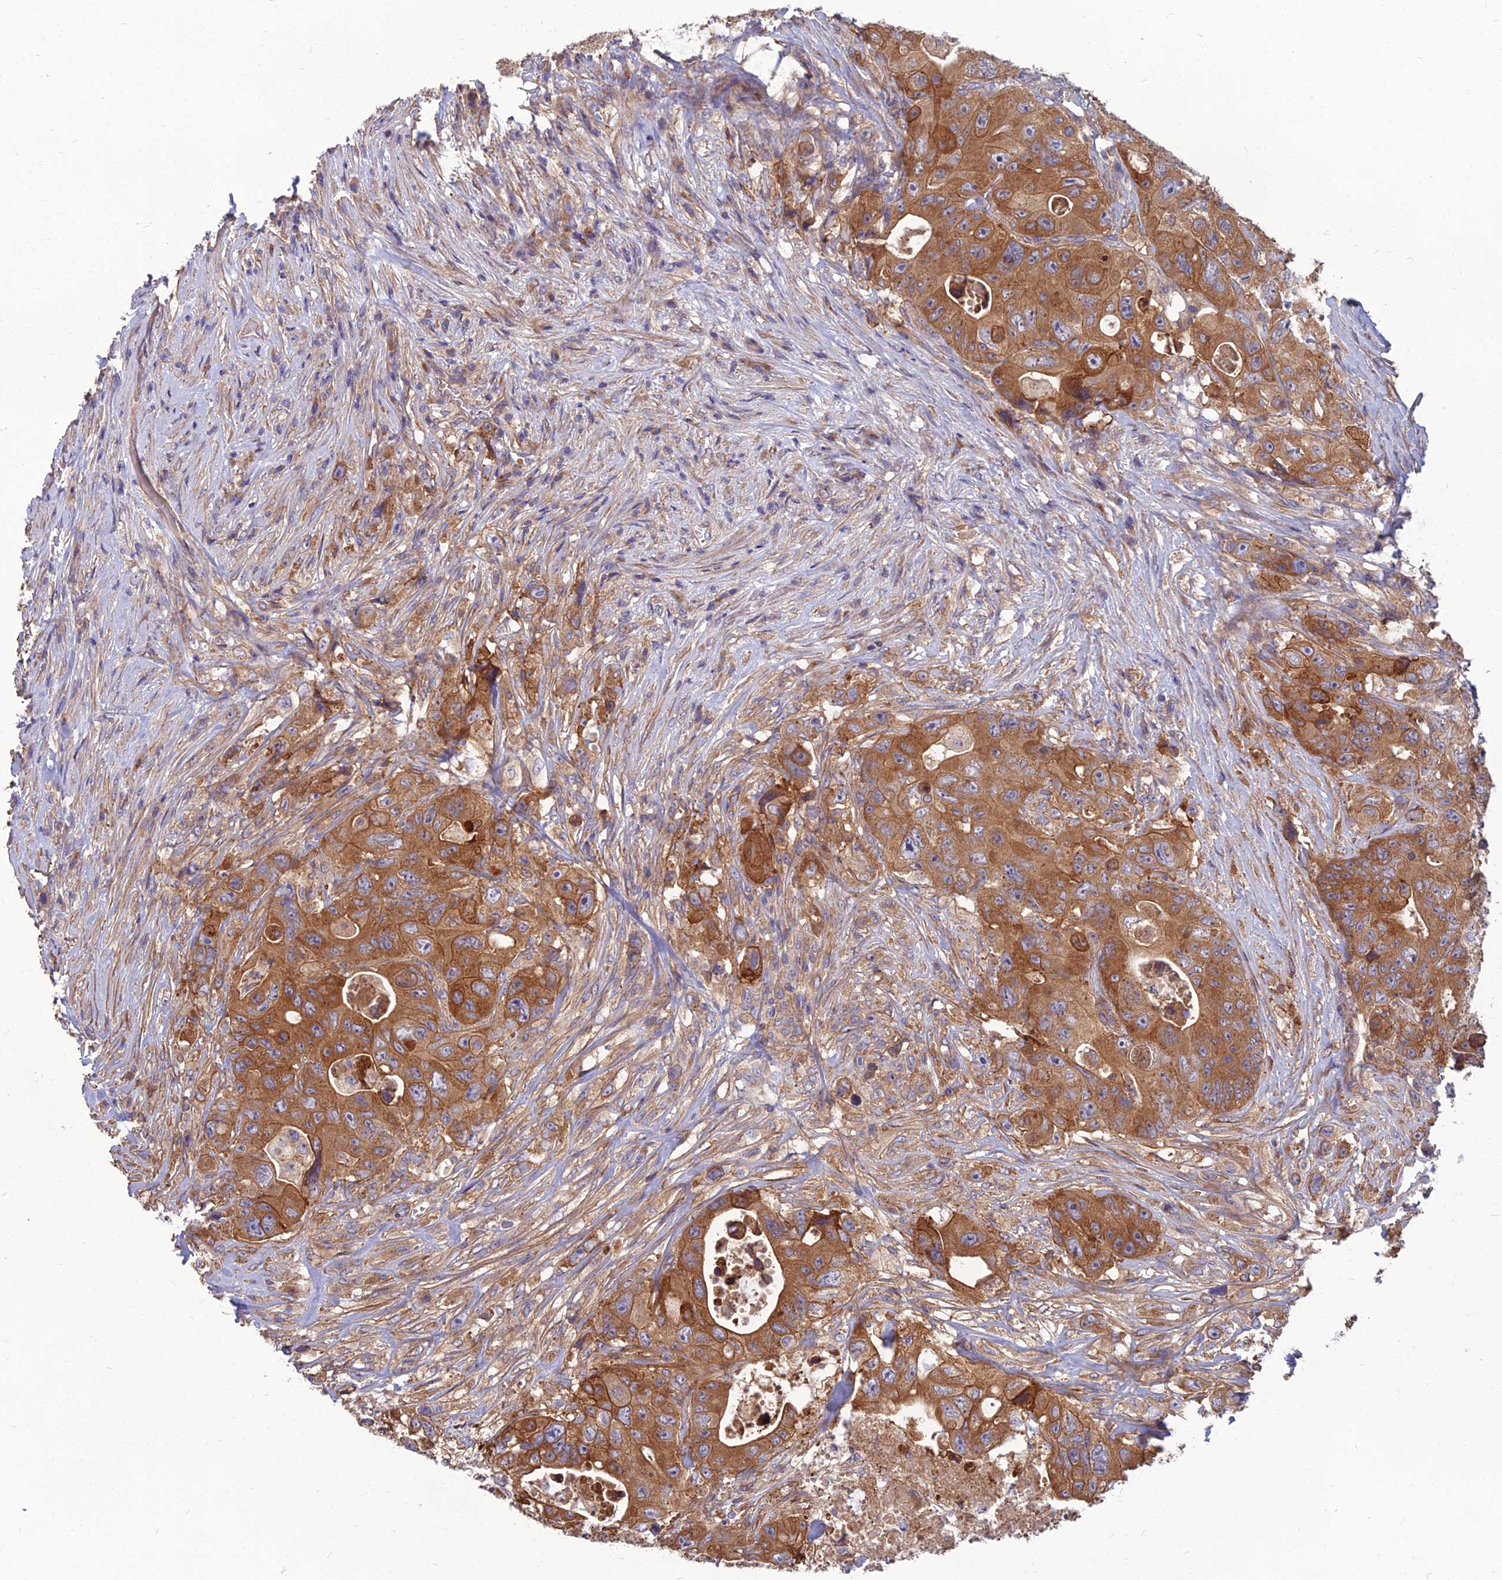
{"staining": {"intensity": "strong", "quantity": ">75%", "location": "cytoplasmic/membranous"}, "tissue": "colorectal cancer", "cell_type": "Tumor cells", "image_type": "cancer", "snomed": [{"axis": "morphology", "description": "Adenocarcinoma, NOS"}, {"axis": "topography", "description": "Colon"}], "caption": "Protein expression analysis of human colorectal cancer reveals strong cytoplasmic/membranous expression in approximately >75% of tumor cells. (DAB (3,3'-diaminobenzidine) IHC, brown staining for protein, blue staining for nuclei).", "gene": "WDR24", "patient": {"sex": "female", "age": 46}}